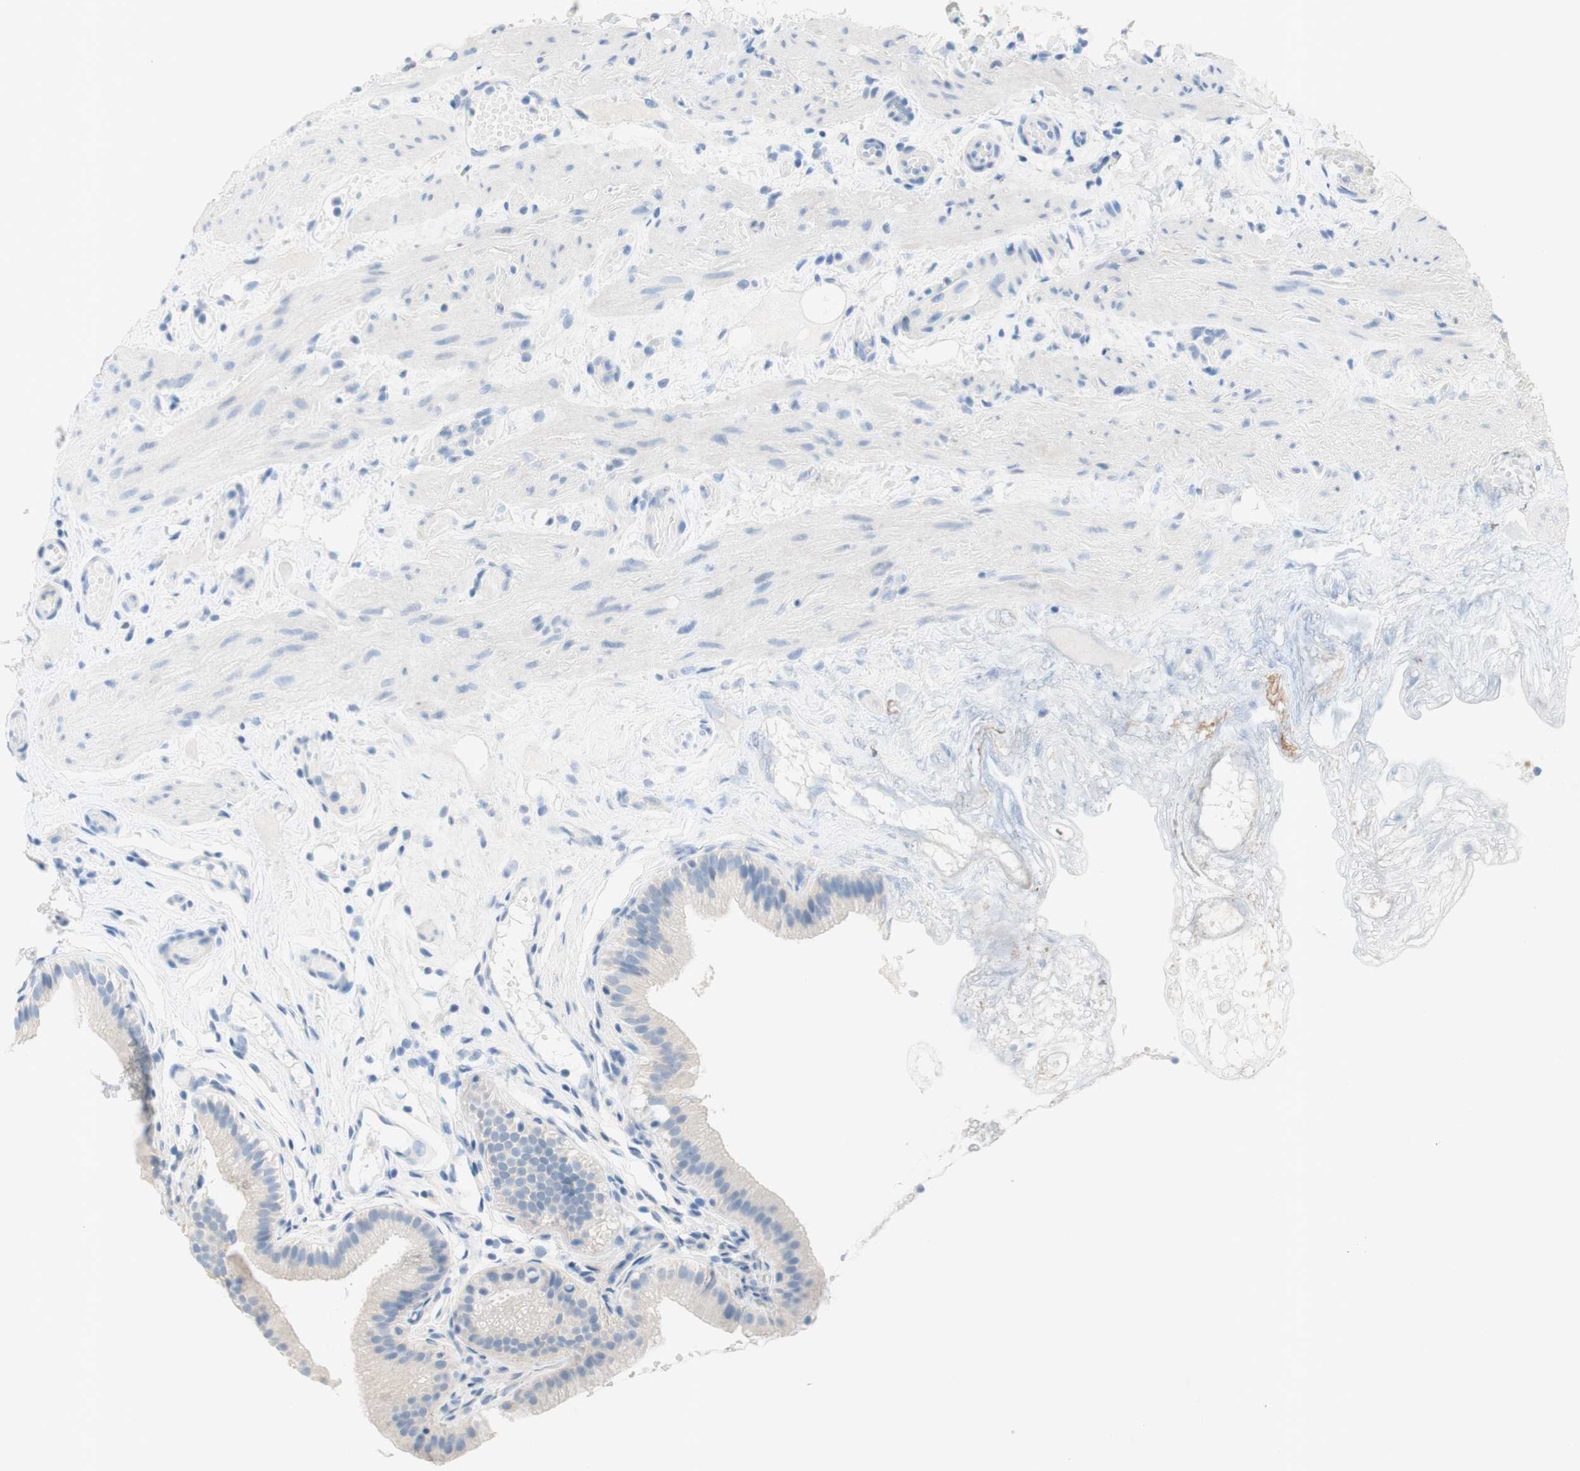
{"staining": {"intensity": "weak", "quantity": "<25%", "location": "cytoplasmic/membranous"}, "tissue": "gallbladder", "cell_type": "Glandular cells", "image_type": "normal", "snomed": [{"axis": "morphology", "description": "Normal tissue, NOS"}, {"axis": "topography", "description": "Gallbladder"}], "caption": "Gallbladder was stained to show a protein in brown. There is no significant positivity in glandular cells. (DAB immunohistochemistry (IHC), high magnification).", "gene": "POLR2J3", "patient": {"sex": "female", "age": 26}}